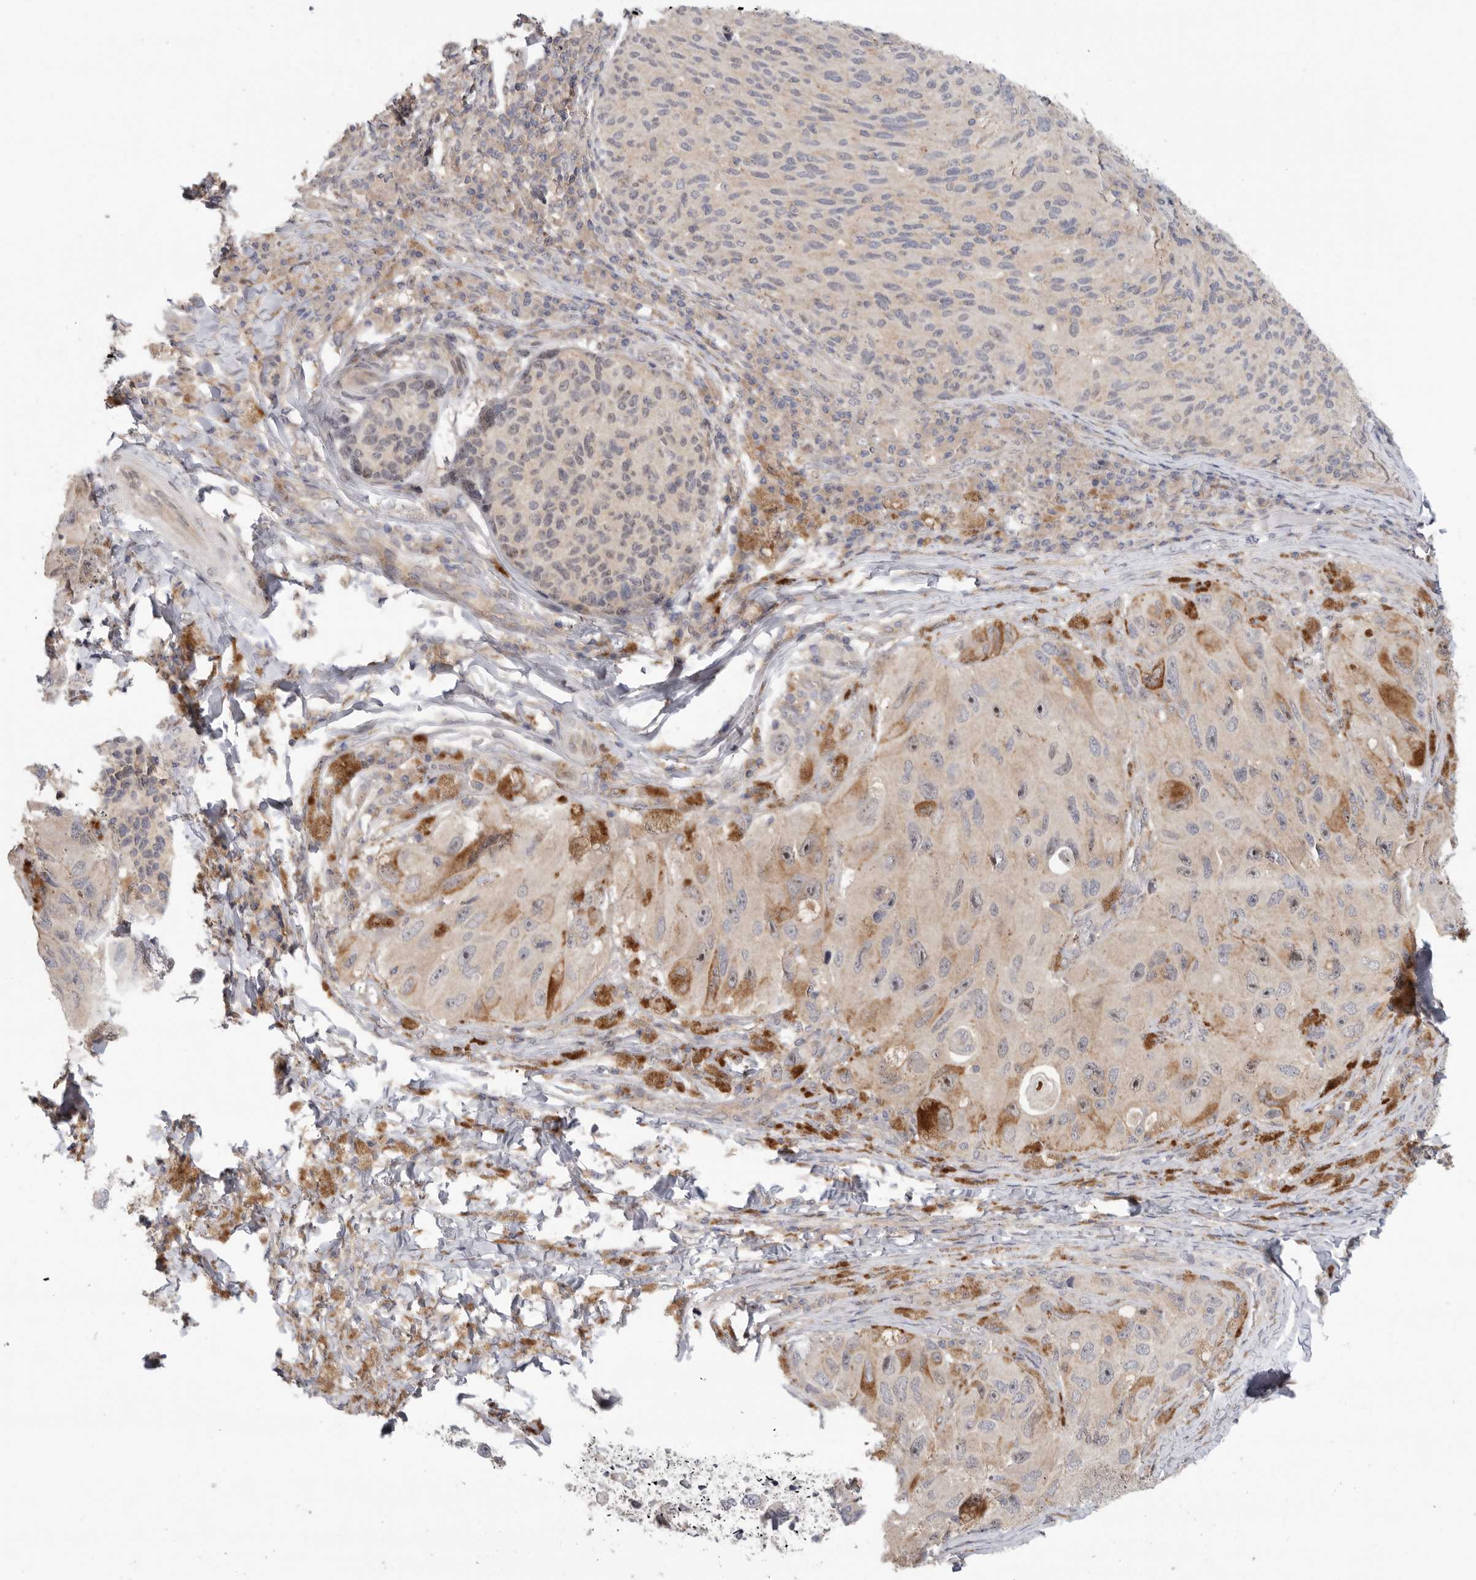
{"staining": {"intensity": "moderate", "quantity": "<25%", "location": "cytoplasmic/membranous,nuclear"}, "tissue": "melanoma", "cell_type": "Tumor cells", "image_type": "cancer", "snomed": [{"axis": "morphology", "description": "Malignant melanoma, NOS"}, {"axis": "topography", "description": "Skin"}], "caption": "Human melanoma stained with a protein marker displays moderate staining in tumor cells.", "gene": "KLK5", "patient": {"sex": "female", "age": 73}}